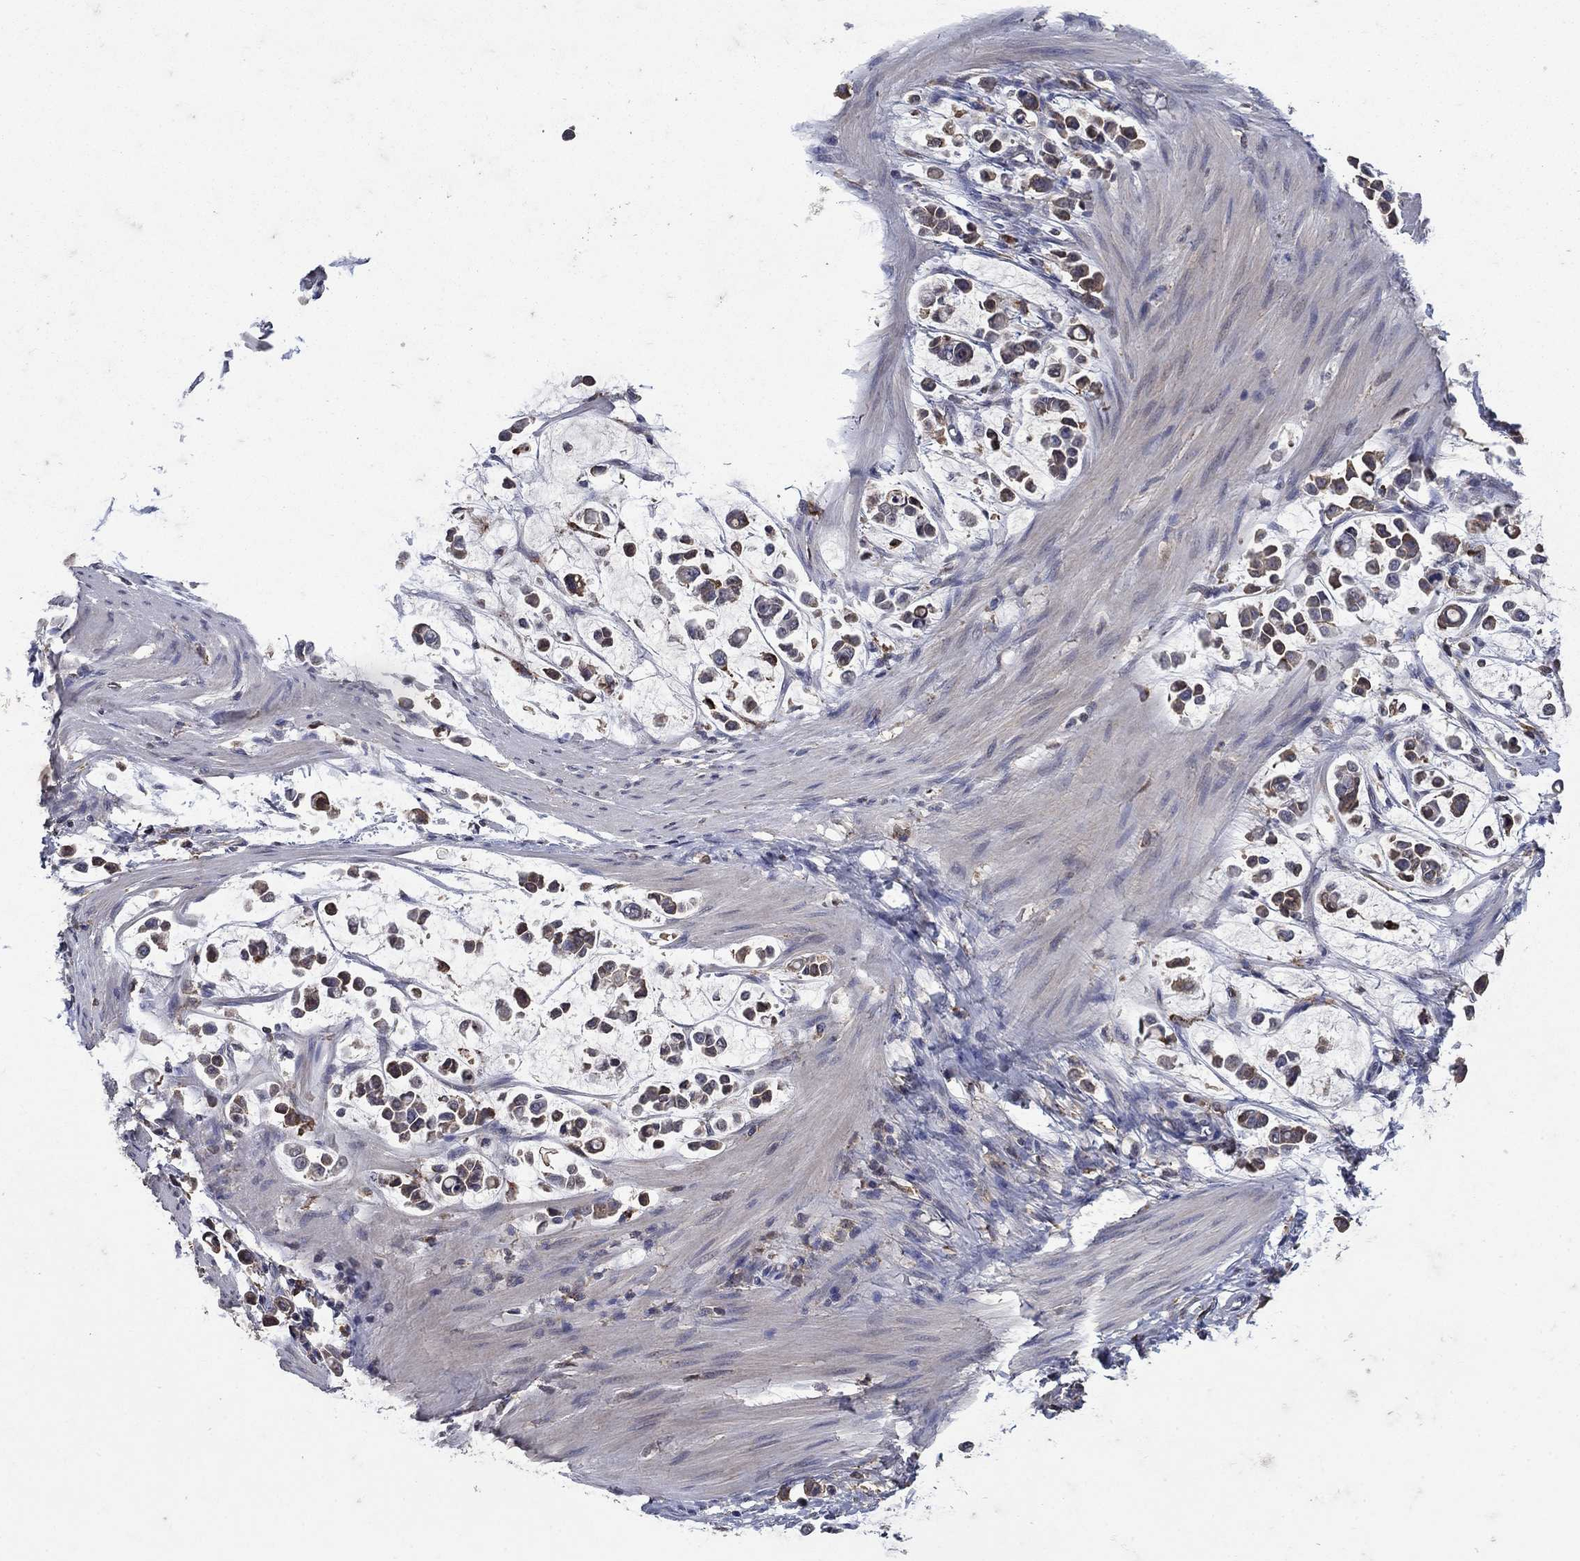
{"staining": {"intensity": "weak", "quantity": "25%-75%", "location": "cytoplasmic/membranous"}, "tissue": "stomach cancer", "cell_type": "Tumor cells", "image_type": "cancer", "snomed": [{"axis": "morphology", "description": "Adenocarcinoma, NOS"}, {"axis": "topography", "description": "Stomach"}], "caption": "Approximately 25%-75% of tumor cells in adenocarcinoma (stomach) demonstrate weak cytoplasmic/membranous protein staining as visualized by brown immunohistochemical staining.", "gene": "NPC2", "patient": {"sex": "male", "age": 82}}